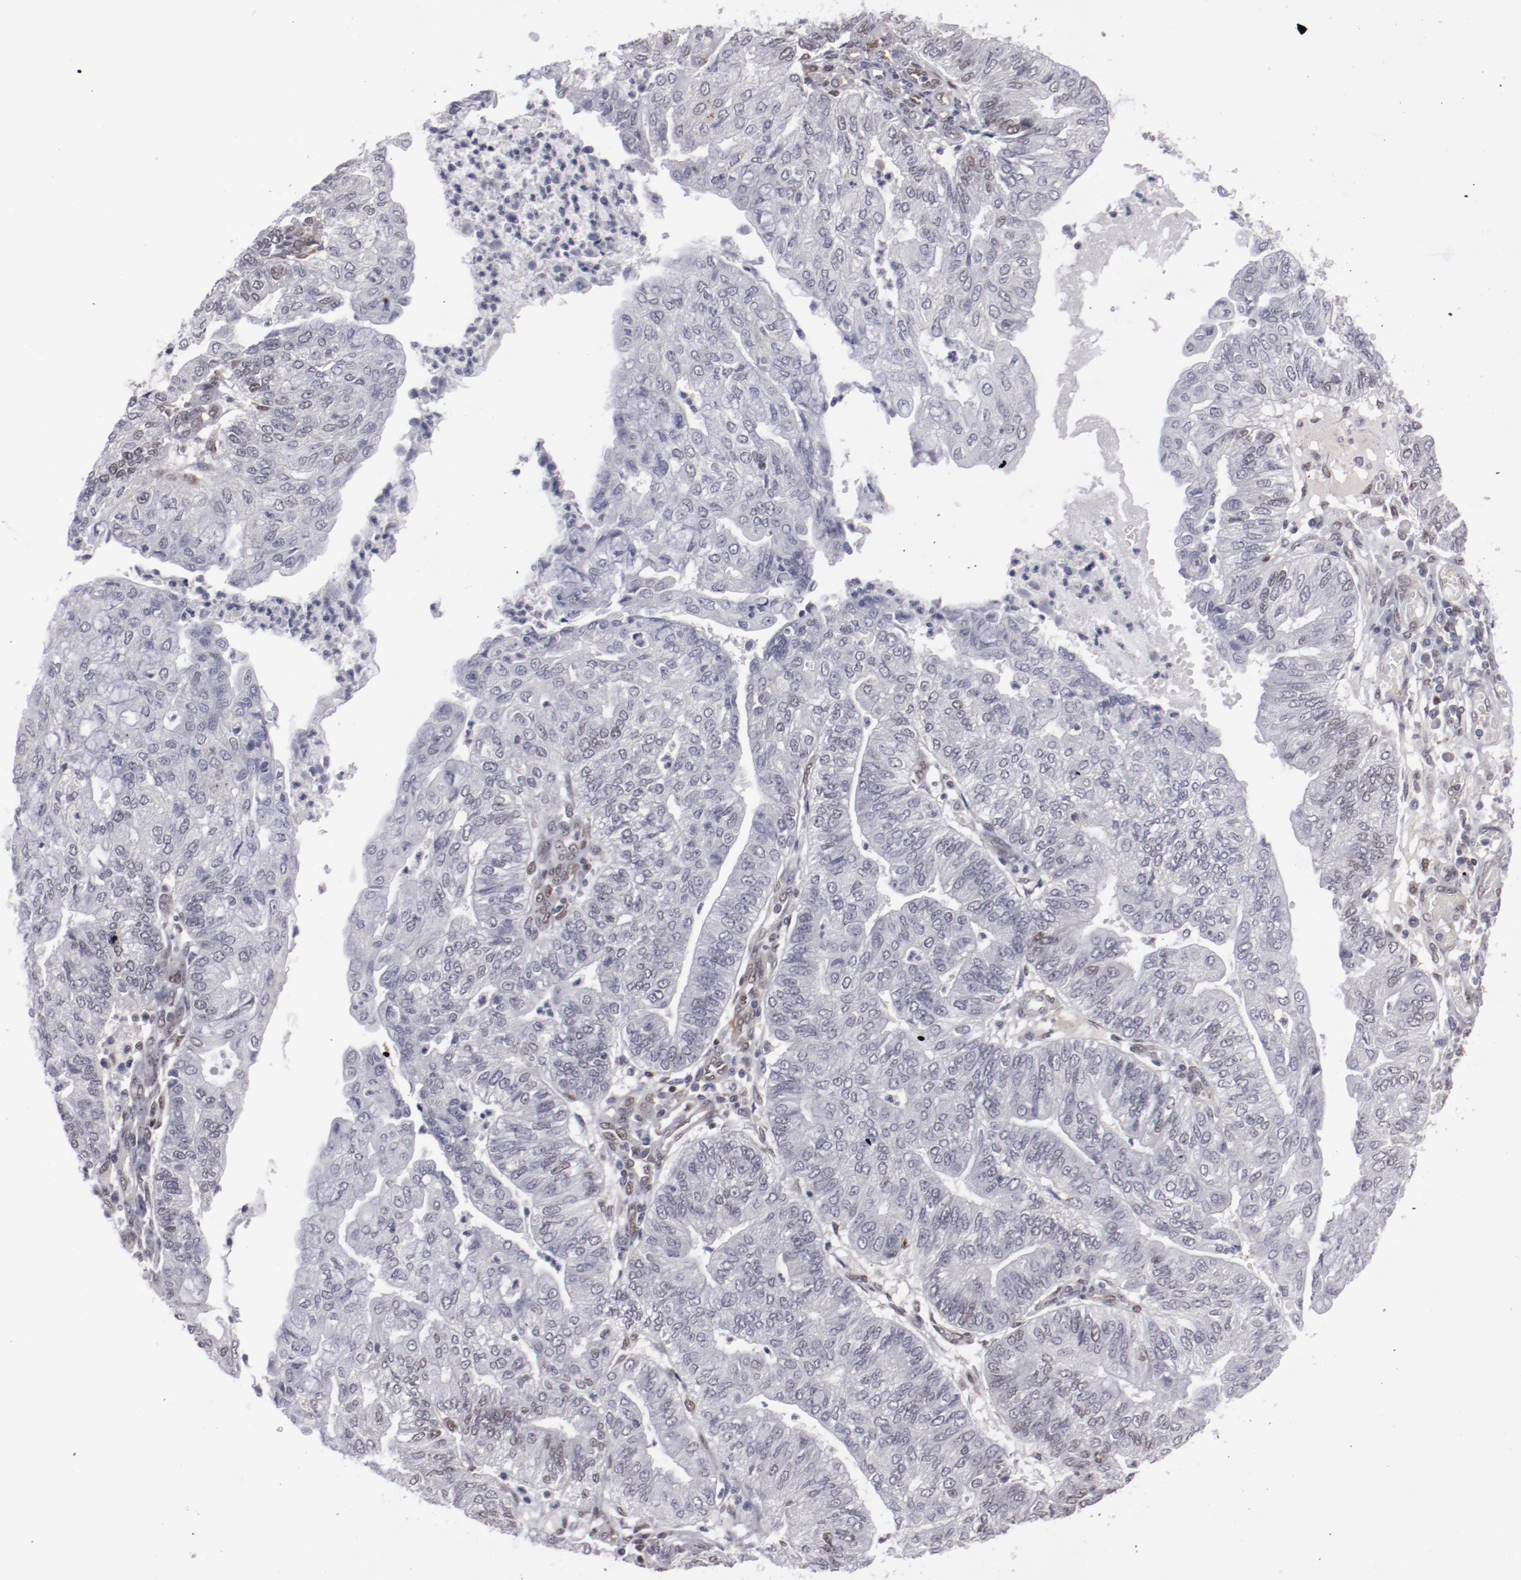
{"staining": {"intensity": "negative", "quantity": "none", "location": "none"}, "tissue": "endometrial cancer", "cell_type": "Tumor cells", "image_type": "cancer", "snomed": [{"axis": "morphology", "description": "Adenocarcinoma, NOS"}, {"axis": "topography", "description": "Endometrium"}], "caption": "Tumor cells are negative for brown protein staining in endometrial adenocarcinoma.", "gene": "LEF1", "patient": {"sex": "female", "age": 59}}